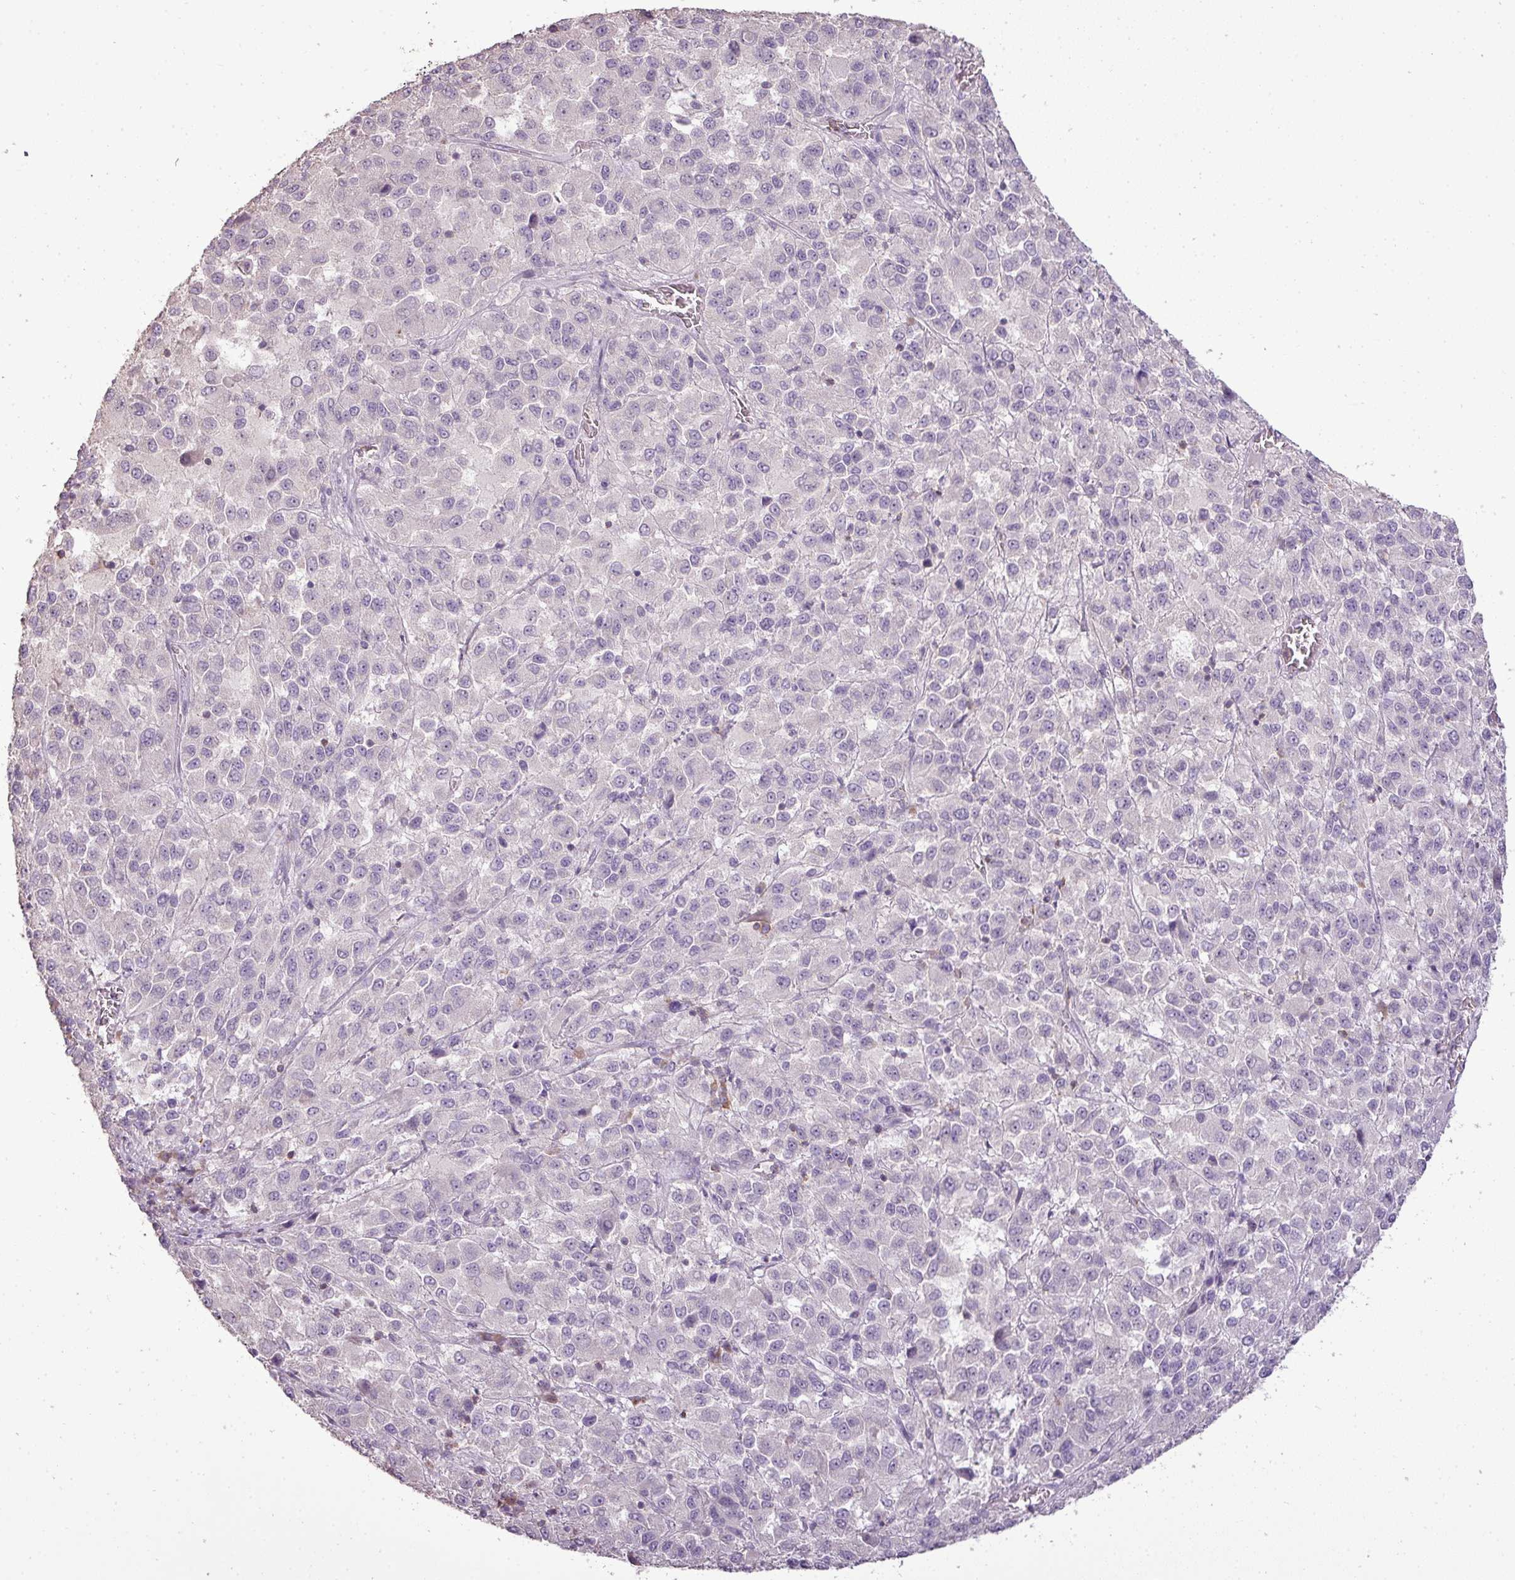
{"staining": {"intensity": "negative", "quantity": "none", "location": "none"}, "tissue": "melanoma", "cell_type": "Tumor cells", "image_type": "cancer", "snomed": [{"axis": "morphology", "description": "Malignant melanoma, Metastatic site"}, {"axis": "topography", "description": "Lung"}], "caption": "Immunohistochemical staining of melanoma reveals no significant positivity in tumor cells.", "gene": "LY9", "patient": {"sex": "male", "age": 64}}